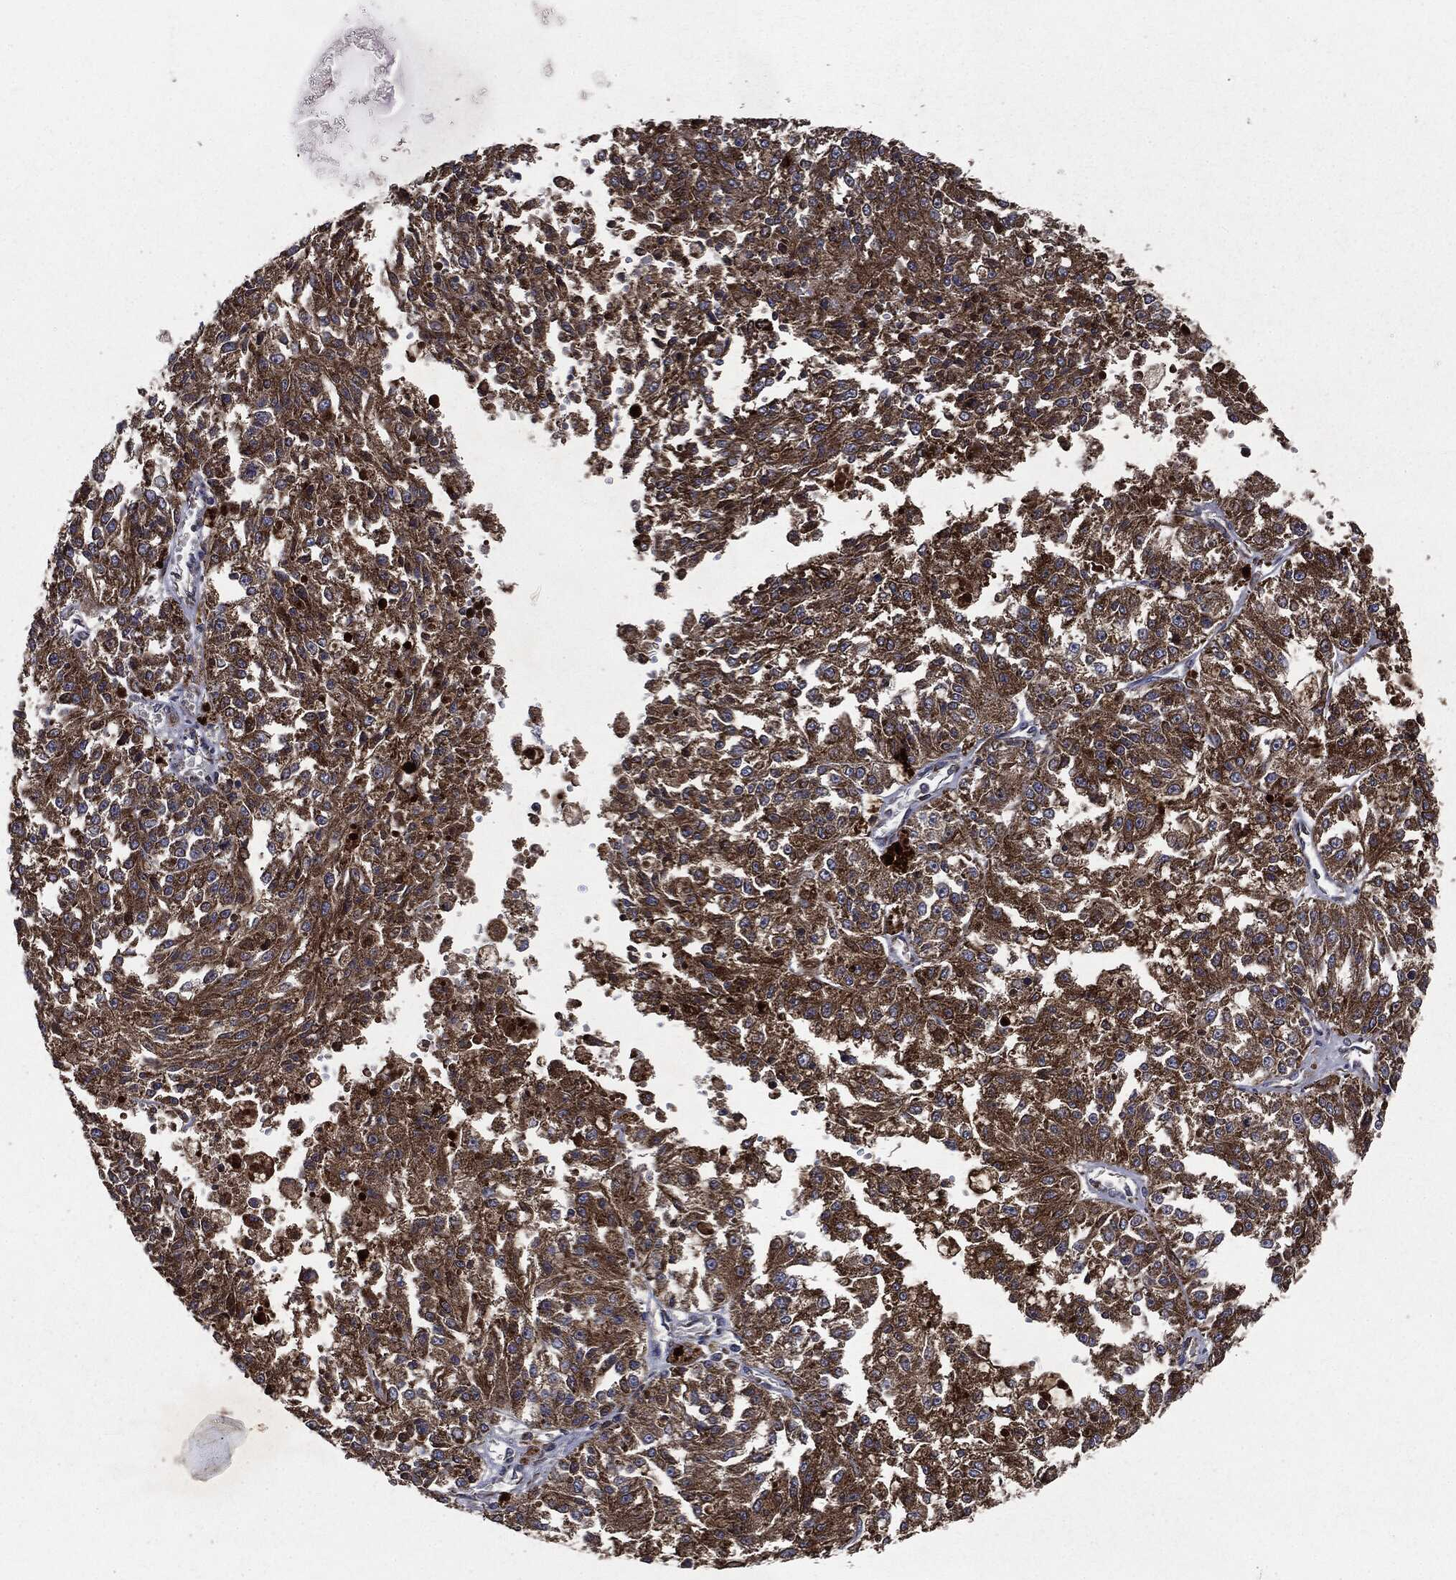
{"staining": {"intensity": "strong", "quantity": ">75%", "location": "cytoplasmic/membranous"}, "tissue": "melanoma", "cell_type": "Tumor cells", "image_type": "cancer", "snomed": [{"axis": "morphology", "description": "Malignant melanoma, Metastatic site"}, {"axis": "topography", "description": "Lymph node"}], "caption": "Immunohistochemistry (IHC) image of human melanoma stained for a protein (brown), which exhibits high levels of strong cytoplasmic/membranous staining in about >75% of tumor cells.", "gene": "PLOD3", "patient": {"sex": "female", "age": 64}}